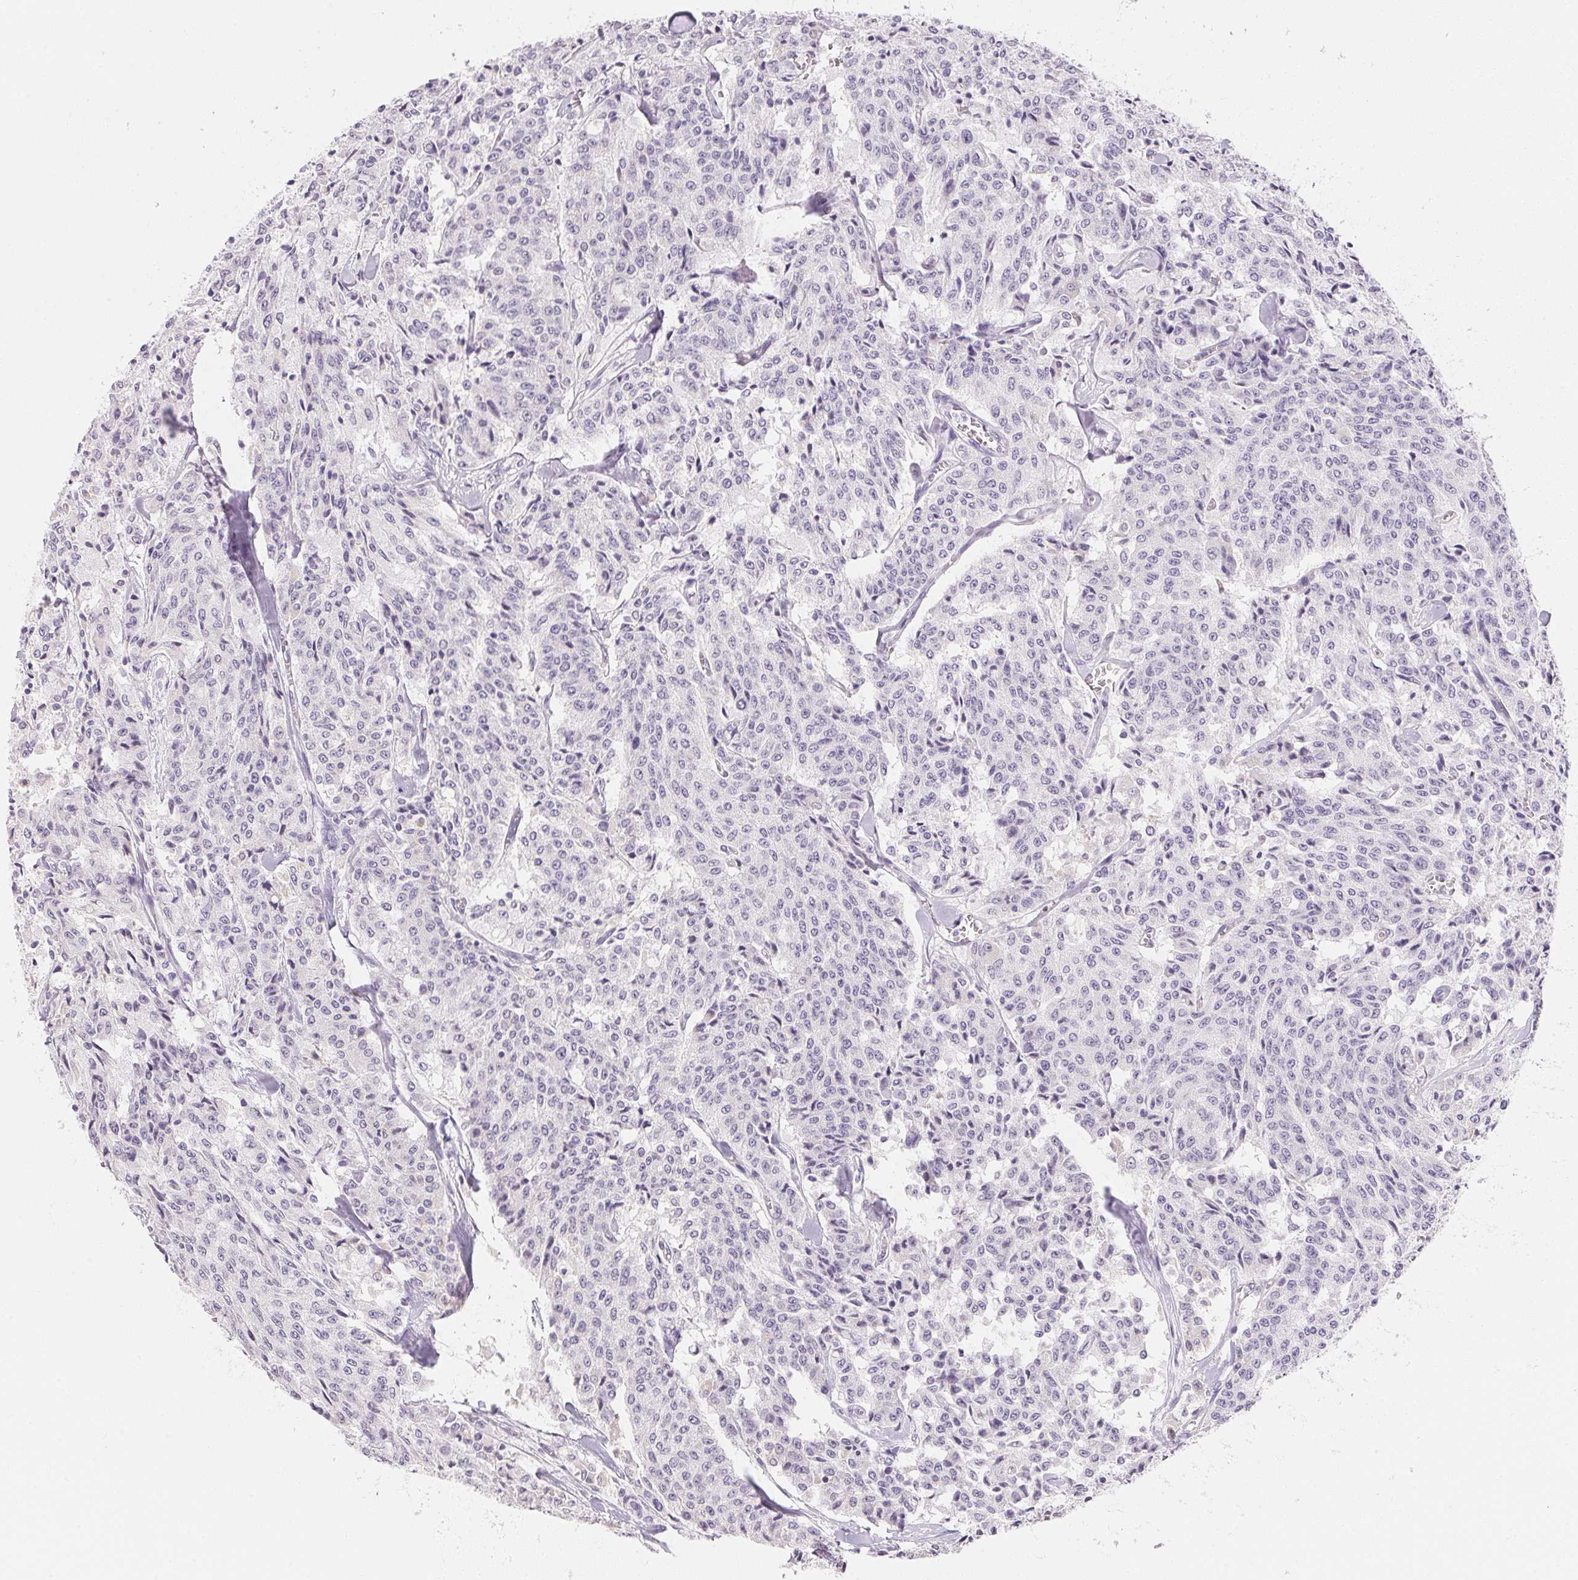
{"staining": {"intensity": "negative", "quantity": "none", "location": "none"}, "tissue": "carcinoid", "cell_type": "Tumor cells", "image_type": "cancer", "snomed": [{"axis": "morphology", "description": "Carcinoid, malignant, NOS"}, {"axis": "topography", "description": "Lung"}], "caption": "This image is of malignant carcinoid stained with immunohistochemistry to label a protein in brown with the nuclei are counter-stained blue. There is no expression in tumor cells.", "gene": "GIPC2", "patient": {"sex": "male", "age": 71}}